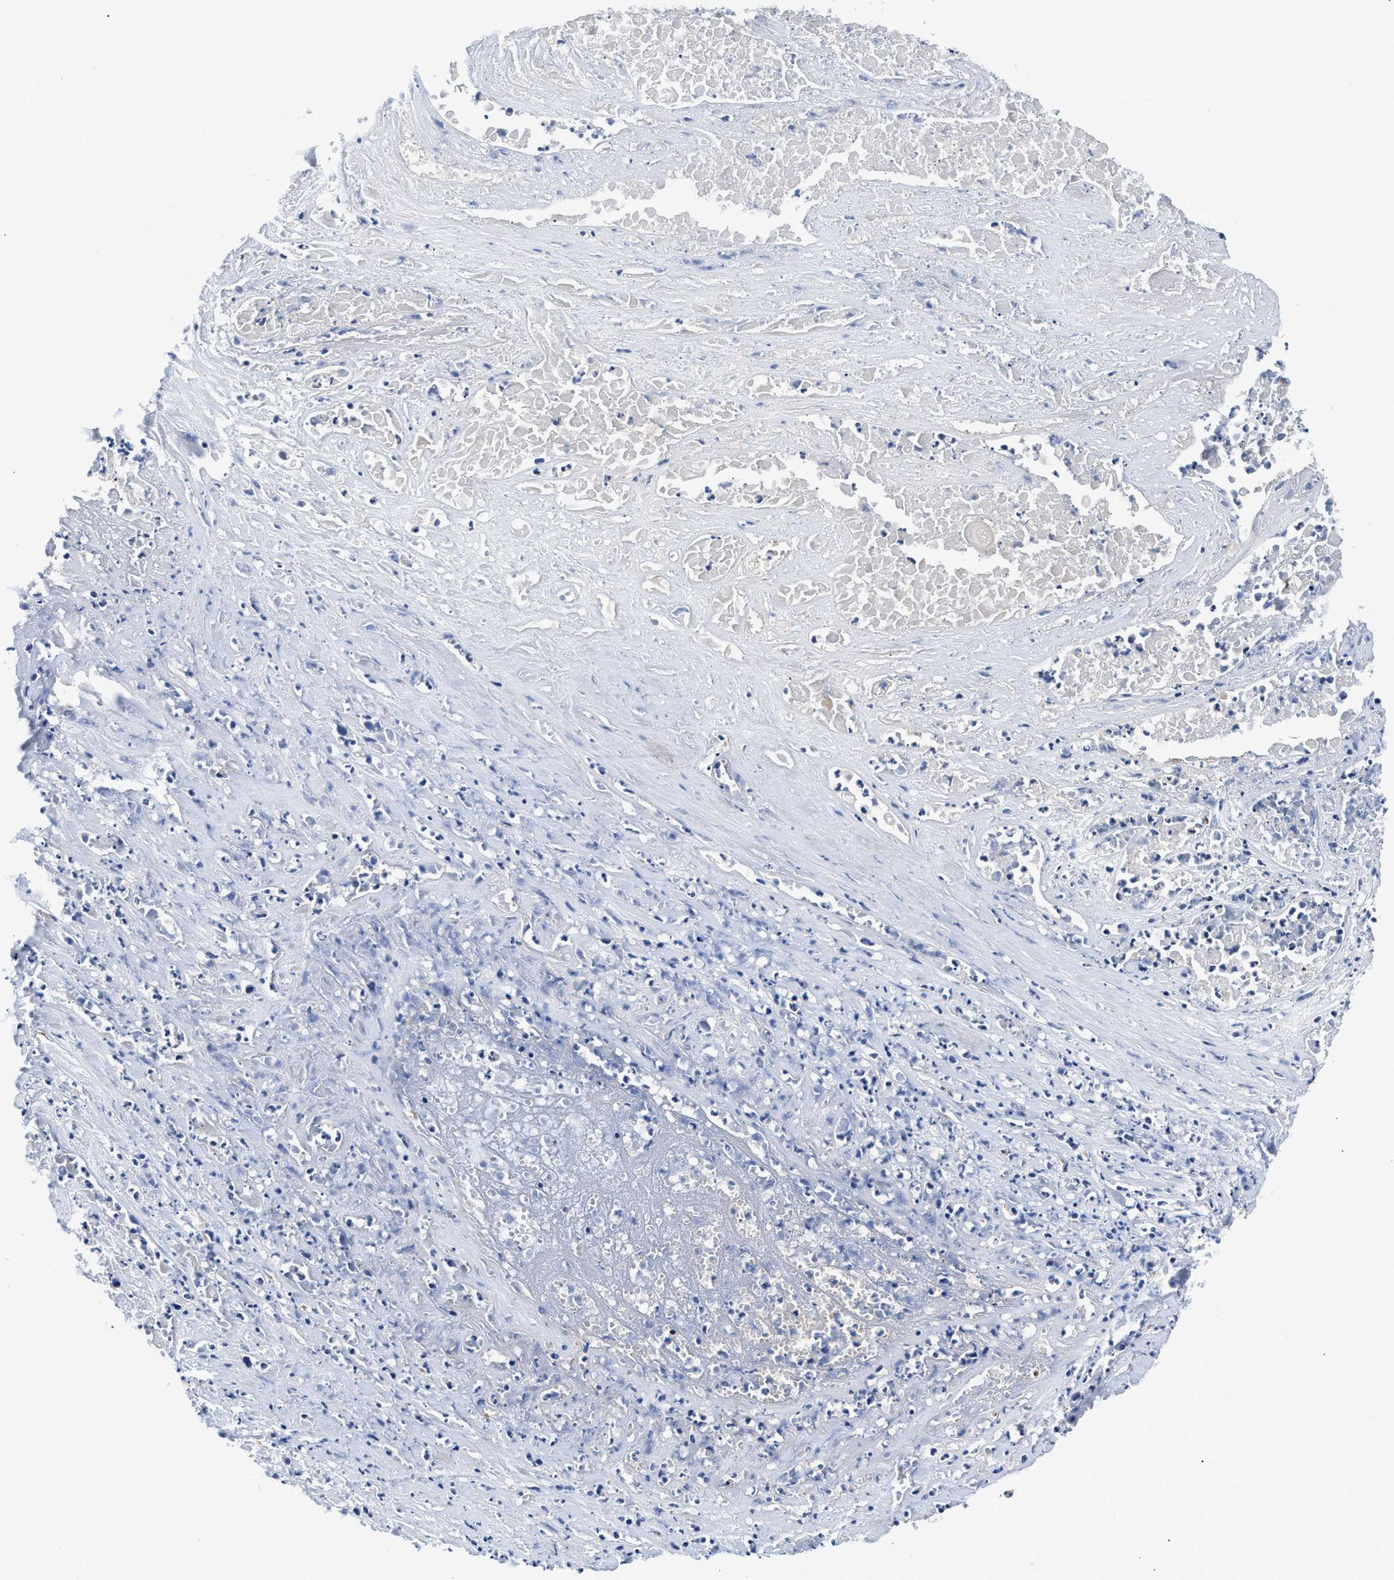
{"staining": {"intensity": "negative", "quantity": "none", "location": "none"}, "tissue": "lung cancer", "cell_type": "Tumor cells", "image_type": "cancer", "snomed": [{"axis": "morphology", "description": "Squamous cell carcinoma, NOS"}, {"axis": "topography", "description": "Lung"}], "caption": "Lung cancer was stained to show a protein in brown. There is no significant positivity in tumor cells. (Brightfield microscopy of DAB immunohistochemistry at high magnification).", "gene": "P2RY4", "patient": {"sex": "male", "age": 71}}